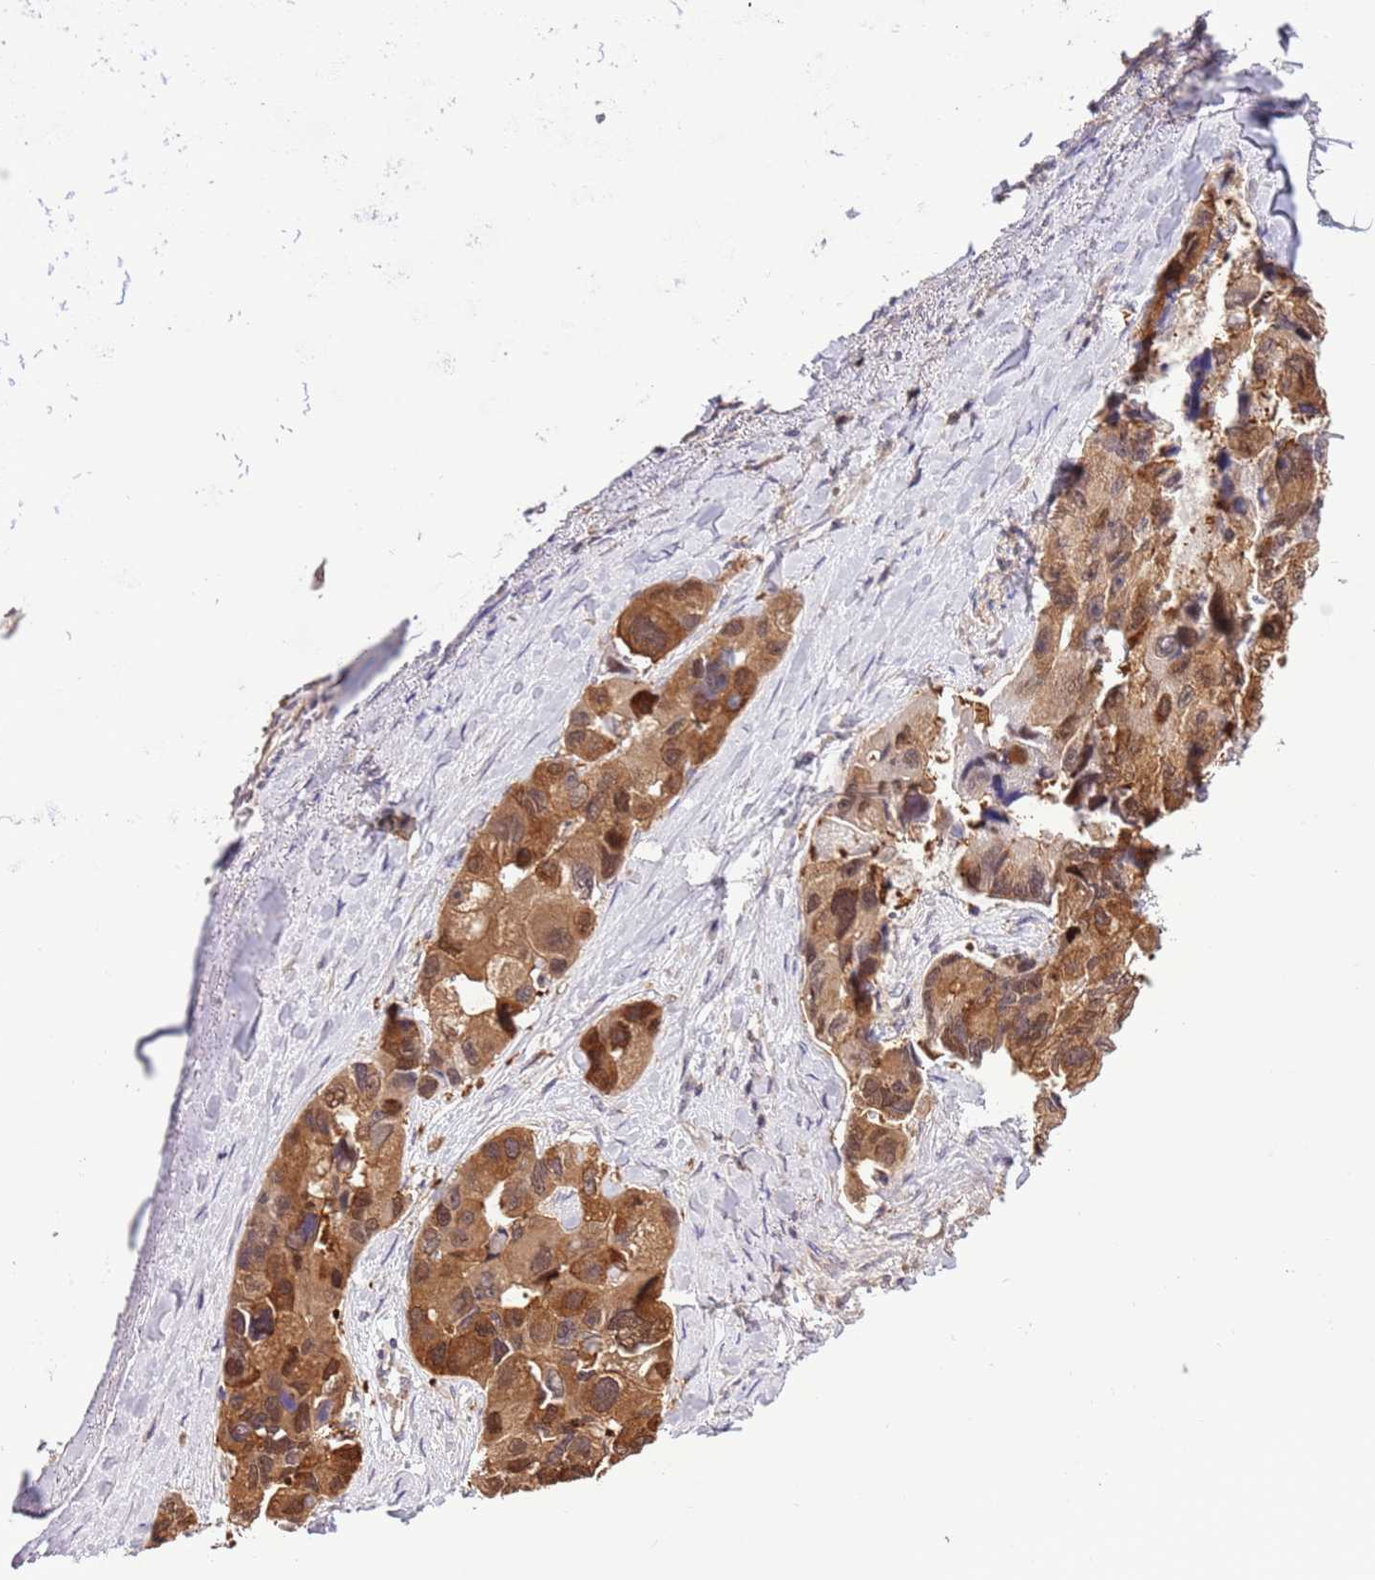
{"staining": {"intensity": "moderate", "quantity": ">75%", "location": "cytoplasmic/membranous,nuclear"}, "tissue": "lung cancer", "cell_type": "Tumor cells", "image_type": "cancer", "snomed": [{"axis": "morphology", "description": "Adenocarcinoma, NOS"}, {"axis": "topography", "description": "Lung"}], "caption": "This photomicrograph displays immunohistochemistry (IHC) staining of lung cancer (adenocarcinoma), with medium moderate cytoplasmic/membranous and nuclear positivity in approximately >75% of tumor cells.", "gene": "STIP1", "patient": {"sex": "female", "age": 54}}